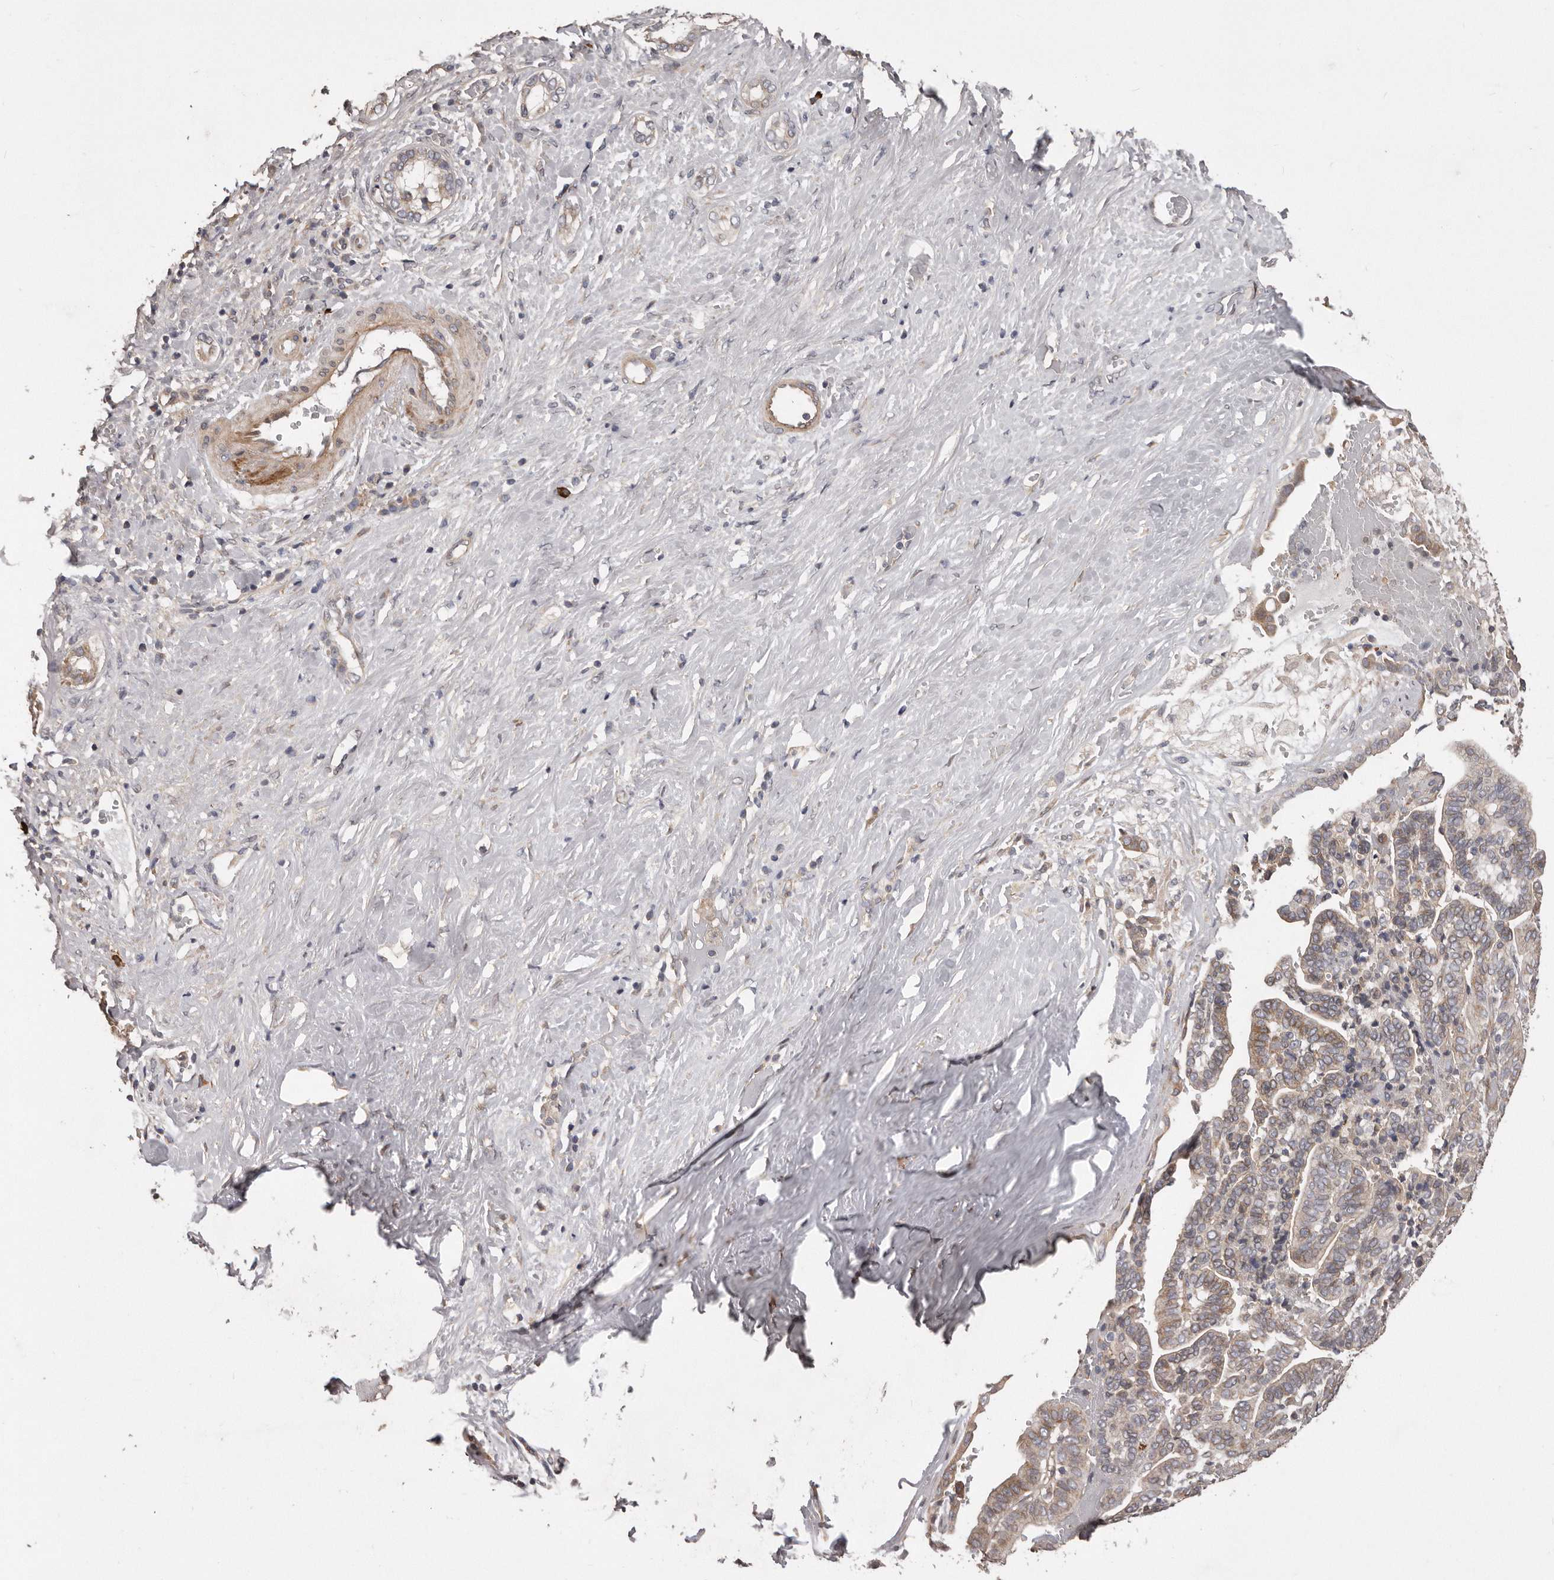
{"staining": {"intensity": "moderate", "quantity": "25%-75%", "location": "cytoplasmic/membranous"}, "tissue": "liver cancer", "cell_type": "Tumor cells", "image_type": "cancer", "snomed": [{"axis": "morphology", "description": "Cholangiocarcinoma"}, {"axis": "topography", "description": "Liver"}], "caption": "High-magnification brightfield microscopy of liver cholangiocarcinoma stained with DAB (3,3'-diaminobenzidine) (brown) and counterstained with hematoxylin (blue). tumor cells exhibit moderate cytoplasmic/membranous expression is seen in approximately25%-75% of cells.", "gene": "ARMCX1", "patient": {"sex": "female", "age": 75}}